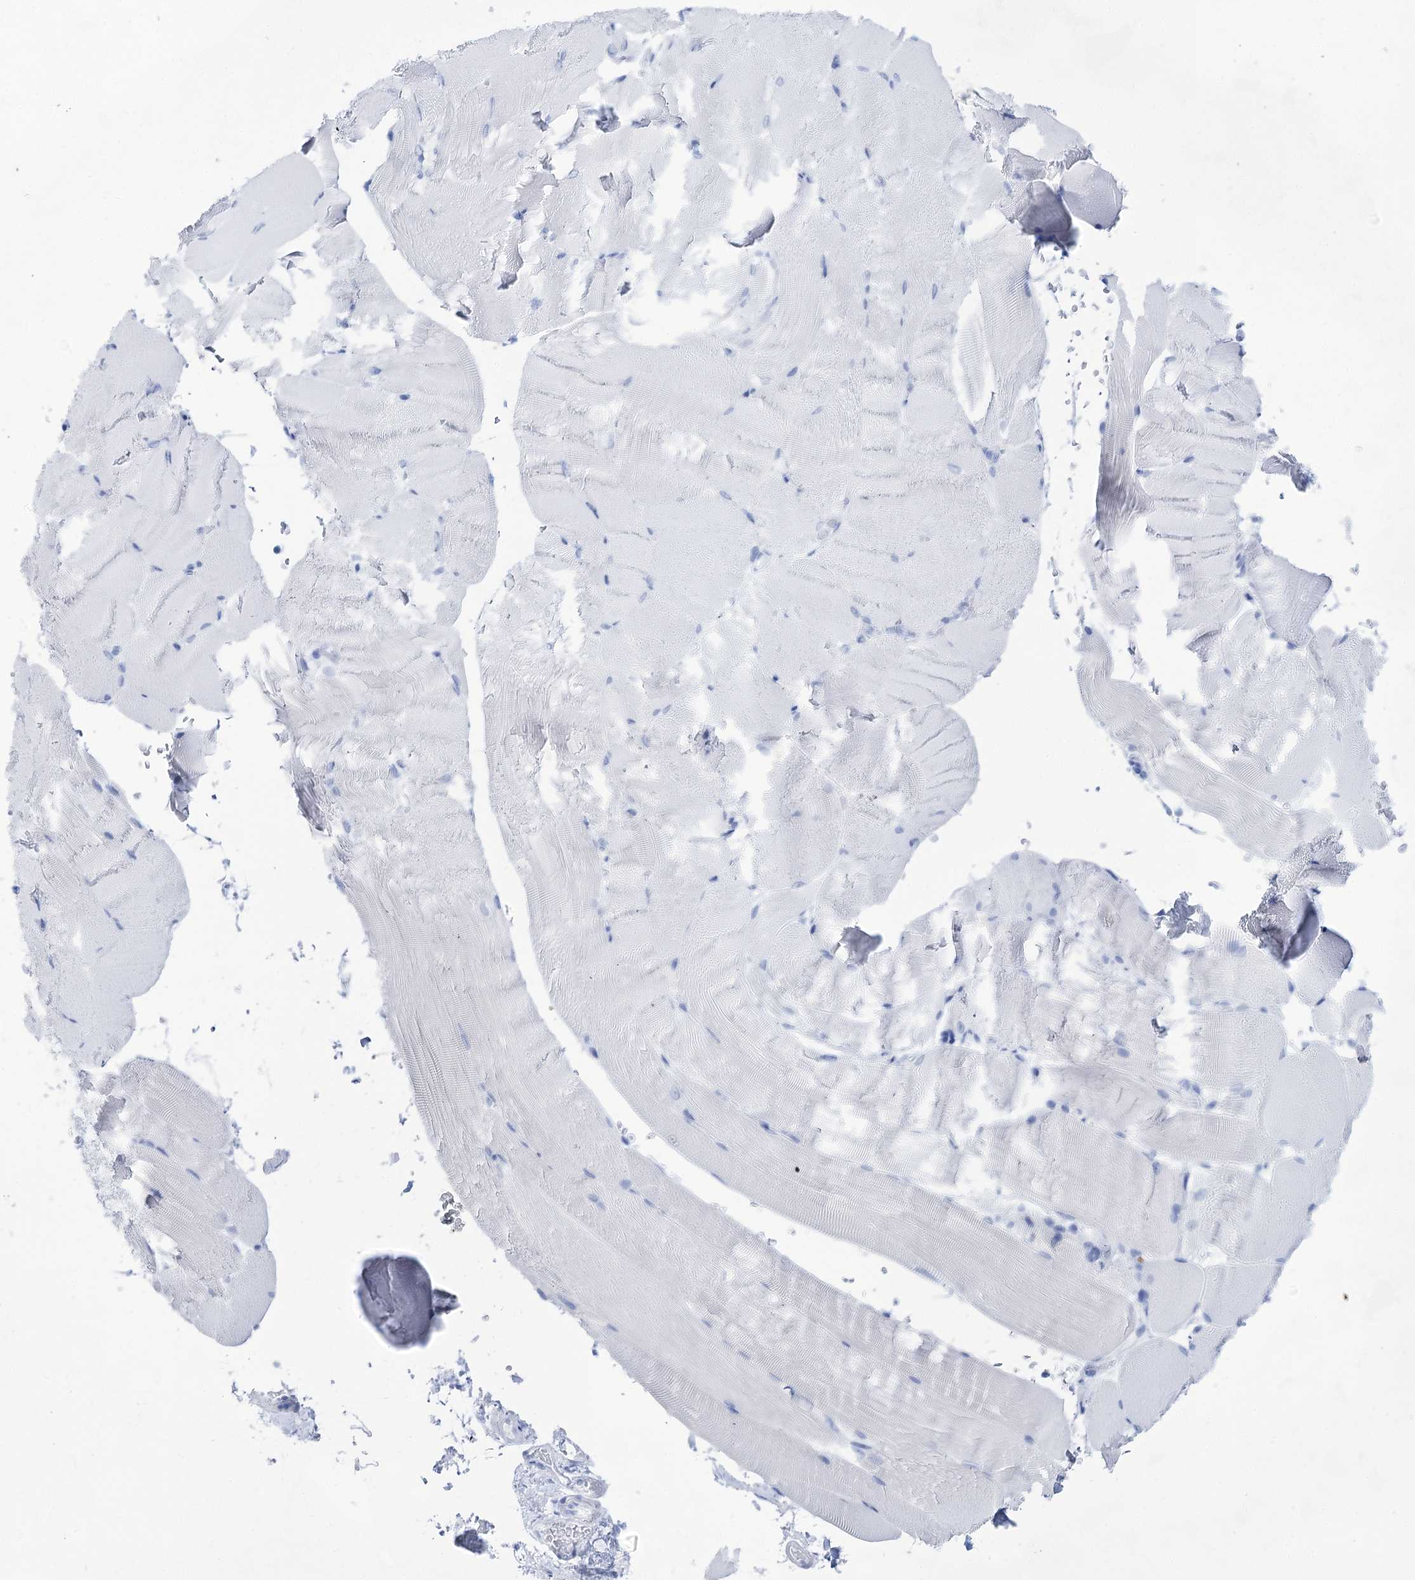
{"staining": {"intensity": "negative", "quantity": "none", "location": "none"}, "tissue": "skeletal muscle", "cell_type": "Myocytes", "image_type": "normal", "snomed": [{"axis": "morphology", "description": "Normal tissue, NOS"}, {"axis": "topography", "description": "Skeletal muscle"}, {"axis": "topography", "description": "Parathyroid gland"}], "caption": "DAB immunohistochemical staining of benign human skeletal muscle exhibits no significant expression in myocytes. (DAB (3,3'-diaminobenzidine) IHC visualized using brightfield microscopy, high magnification).", "gene": "LALBA", "patient": {"sex": "female", "age": 37}}